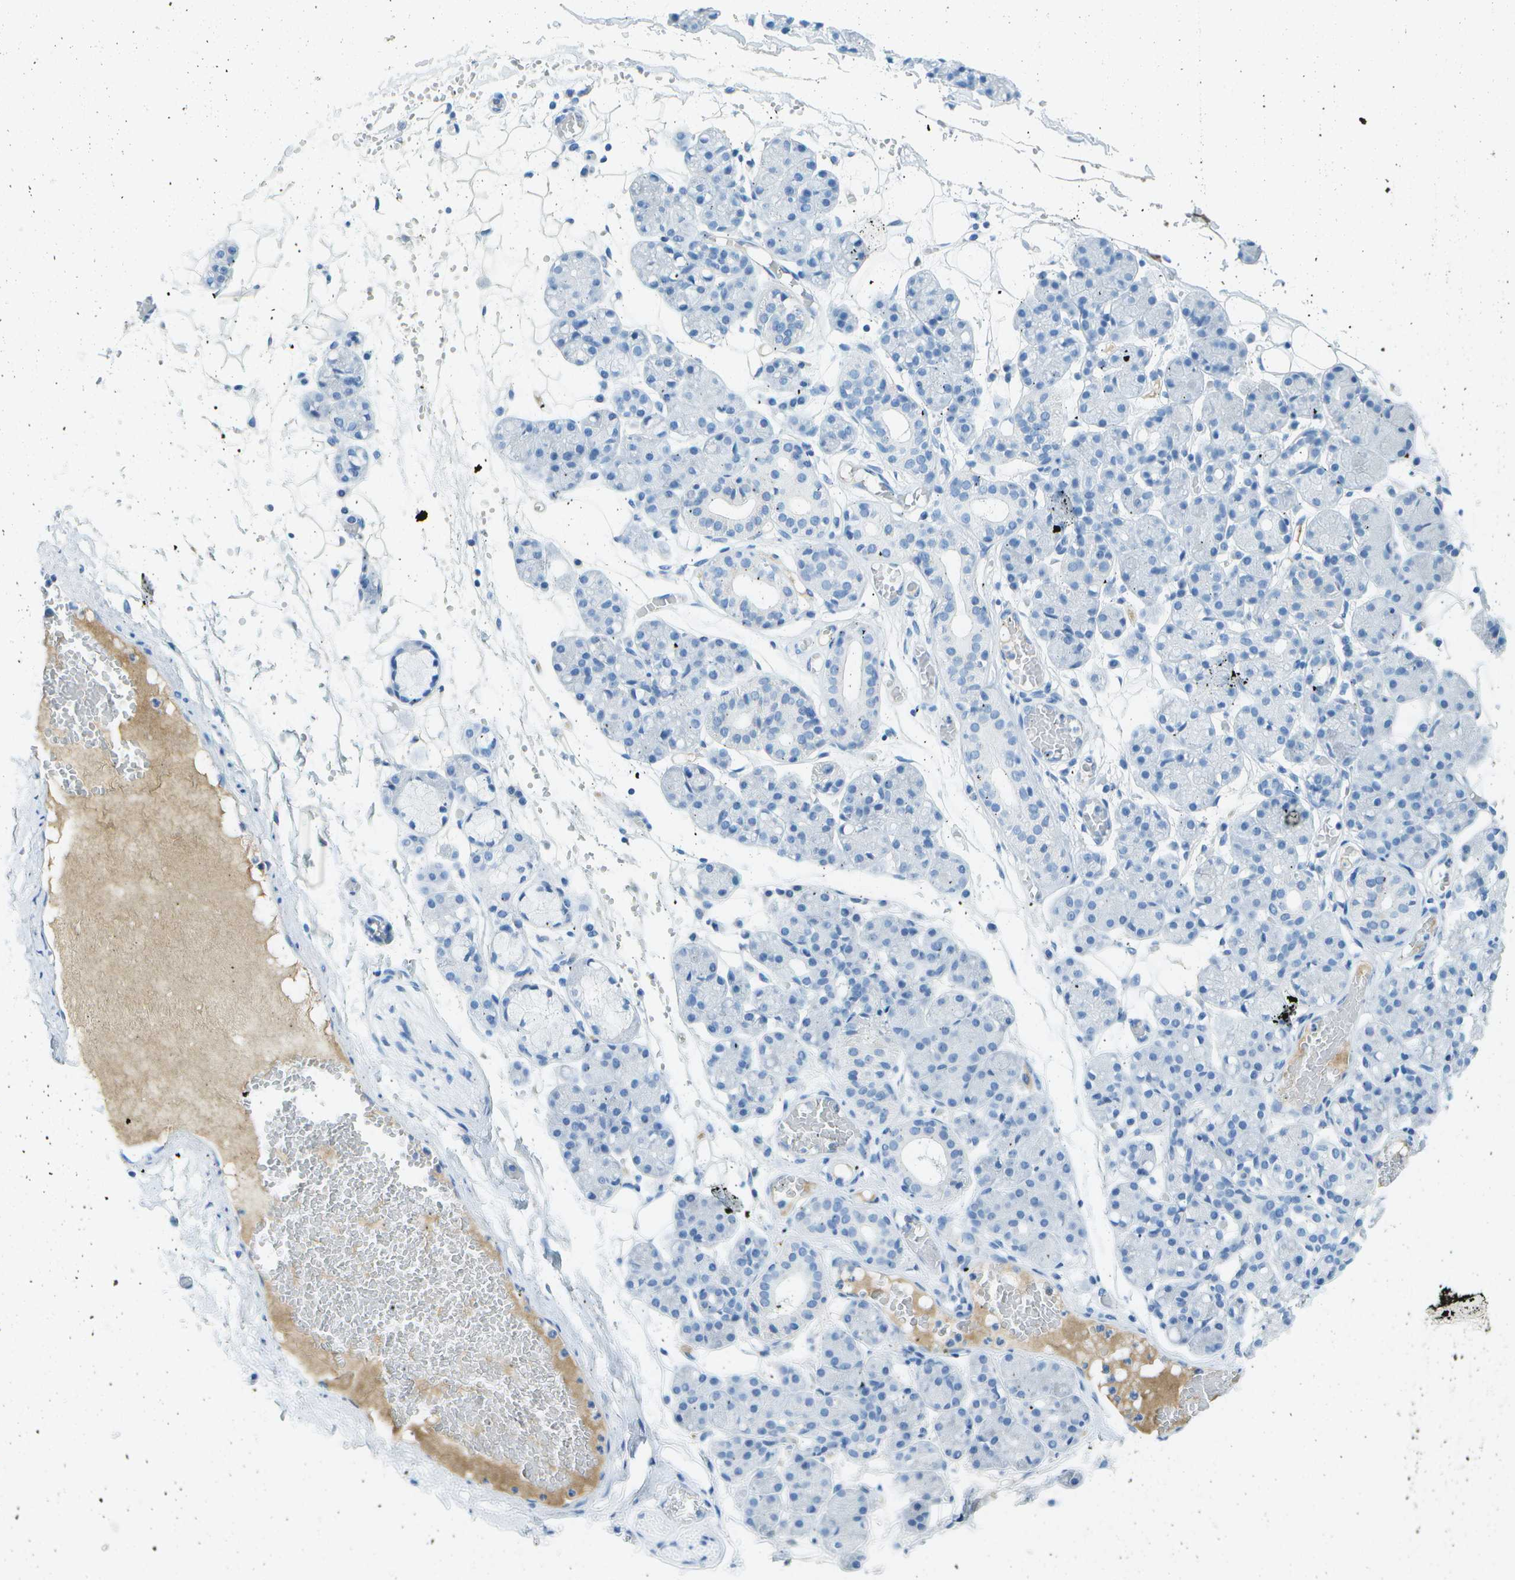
{"staining": {"intensity": "negative", "quantity": "none", "location": "none"}, "tissue": "salivary gland", "cell_type": "Glandular cells", "image_type": "normal", "snomed": [{"axis": "morphology", "description": "Normal tissue, NOS"}, {"axis": "topography", "description": "Salivary gland"}], "caption": "Glandular cells show no significant expression in benign salivary gland.", "gene": "C1S", "patient": {"sex": "male", "age": 63}}